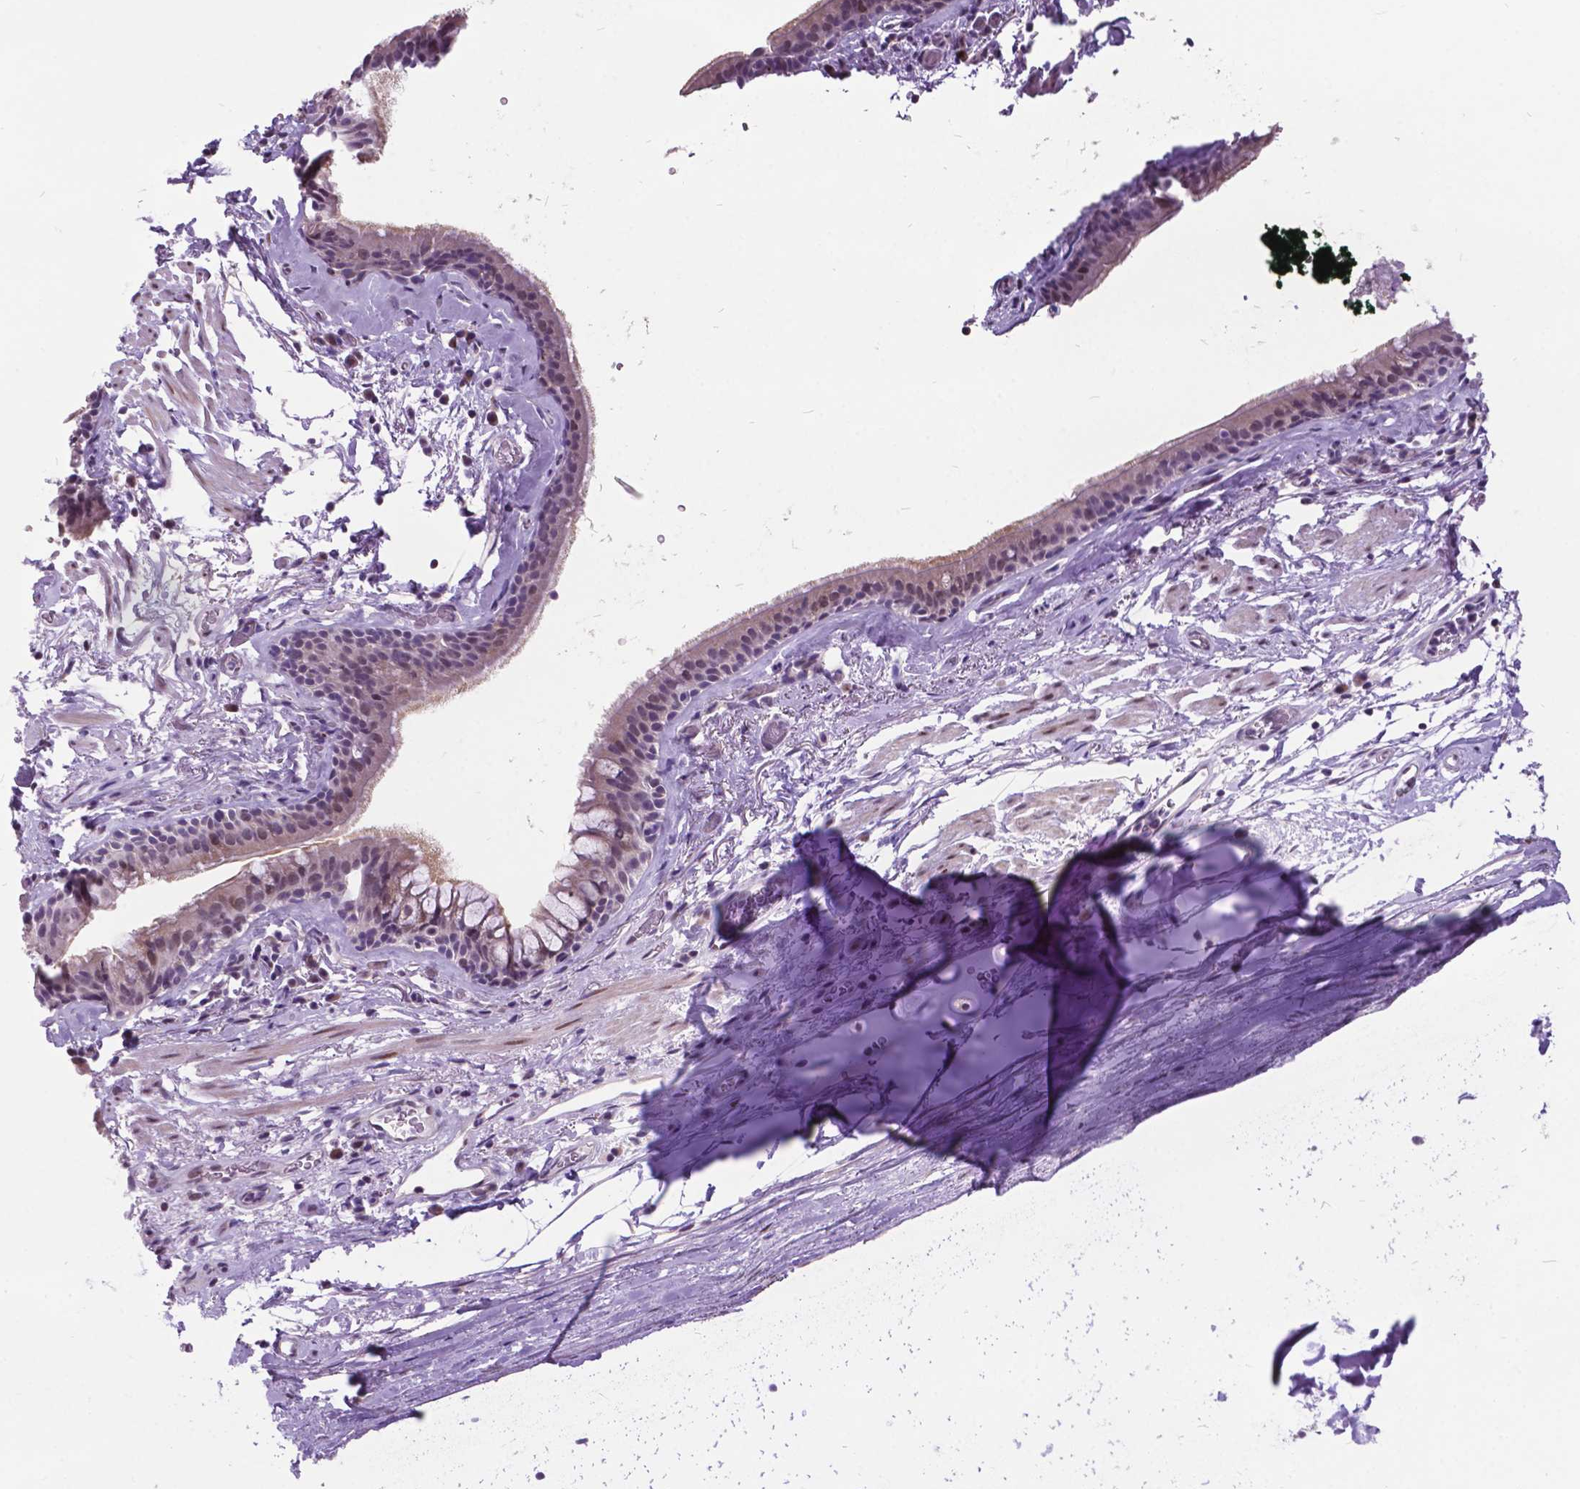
{"staining": {"intensity": "weak", "quantity": "<25%", "location": "nuclear"}, "tissue": "bronchus", "cell_type": "Respiratory epithelial cells", "image_type": "normal", "snomed": [{"axis": "morphology", "description": "Normal tissue, NOS"}, {"axis": "topography", "description": "Cartilage tissue"}, {"axis": "topography", "description": "Bronchus"}], "caption": "Bronchus stained for a protein using immunohistochemistry (IHC) reveals no expression respiratory epithelial cells.", "gene": "DPF3", "patient": {"sex": "male", "age": 58}}